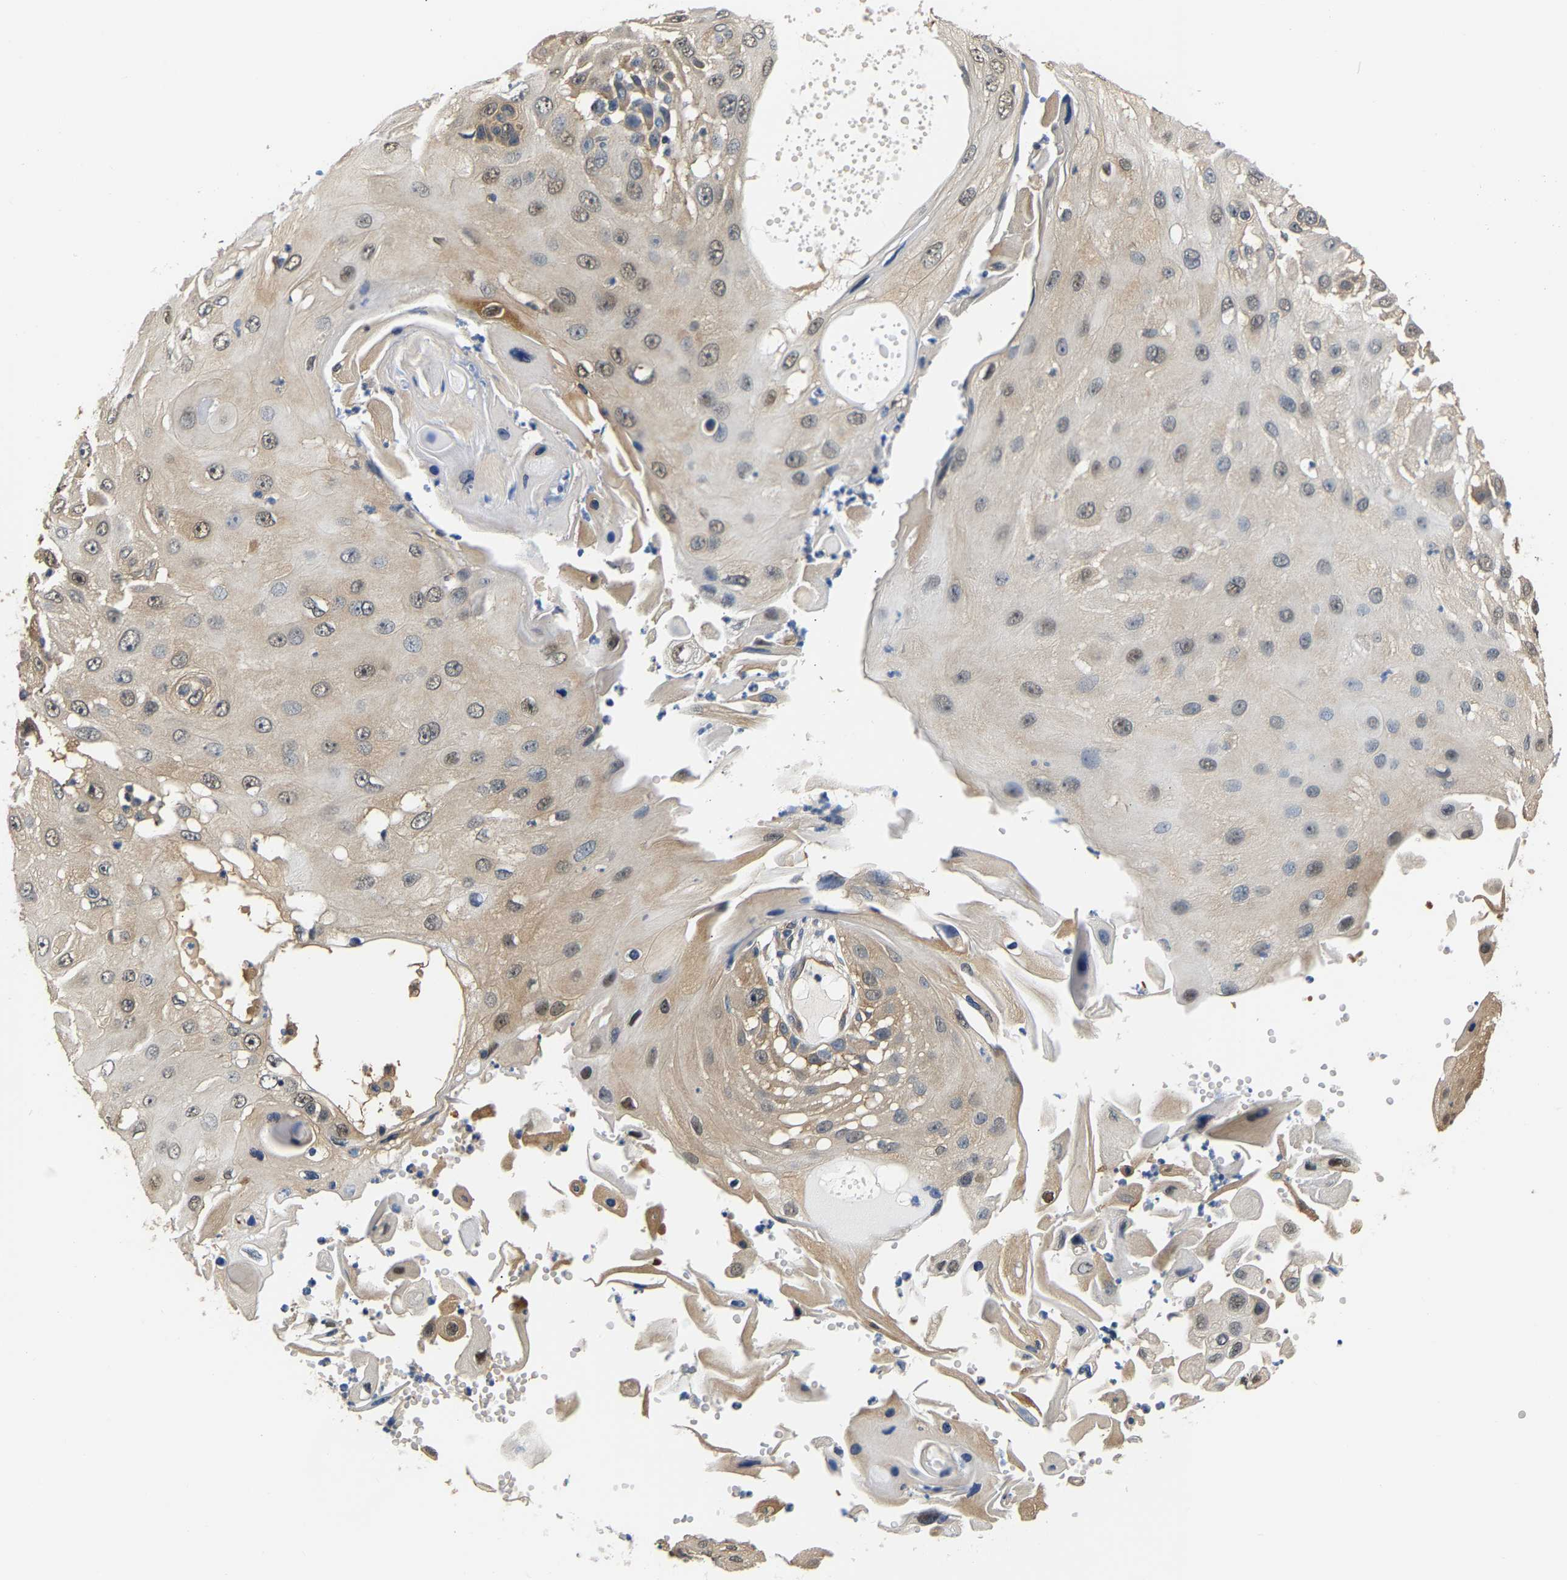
{"staining": {"intensity": "moderate", "quantity": "25%-75%", "location": "cytoplasmic/membranous,nuclear"}, "tissue": "skin cancer", "cell_type": "Tumor cells", "image_type": "cancer", "snomed": [{"axis": "morphology", "description": "Squamous cell carcinoma, NOS"}, {"axis": "topography", "description": "Skin"}], "caption": "A histopathology image showing moderate cytoplasmic/membranous and nuclear expression in approximately 25%-75% of tumor cells in skin cancer (squamous cell carcinoma), as visualized by brown immunohistochemical staining.", "gene": "ARHGEF12", "patient": {"sex": "female", "age": 44}}